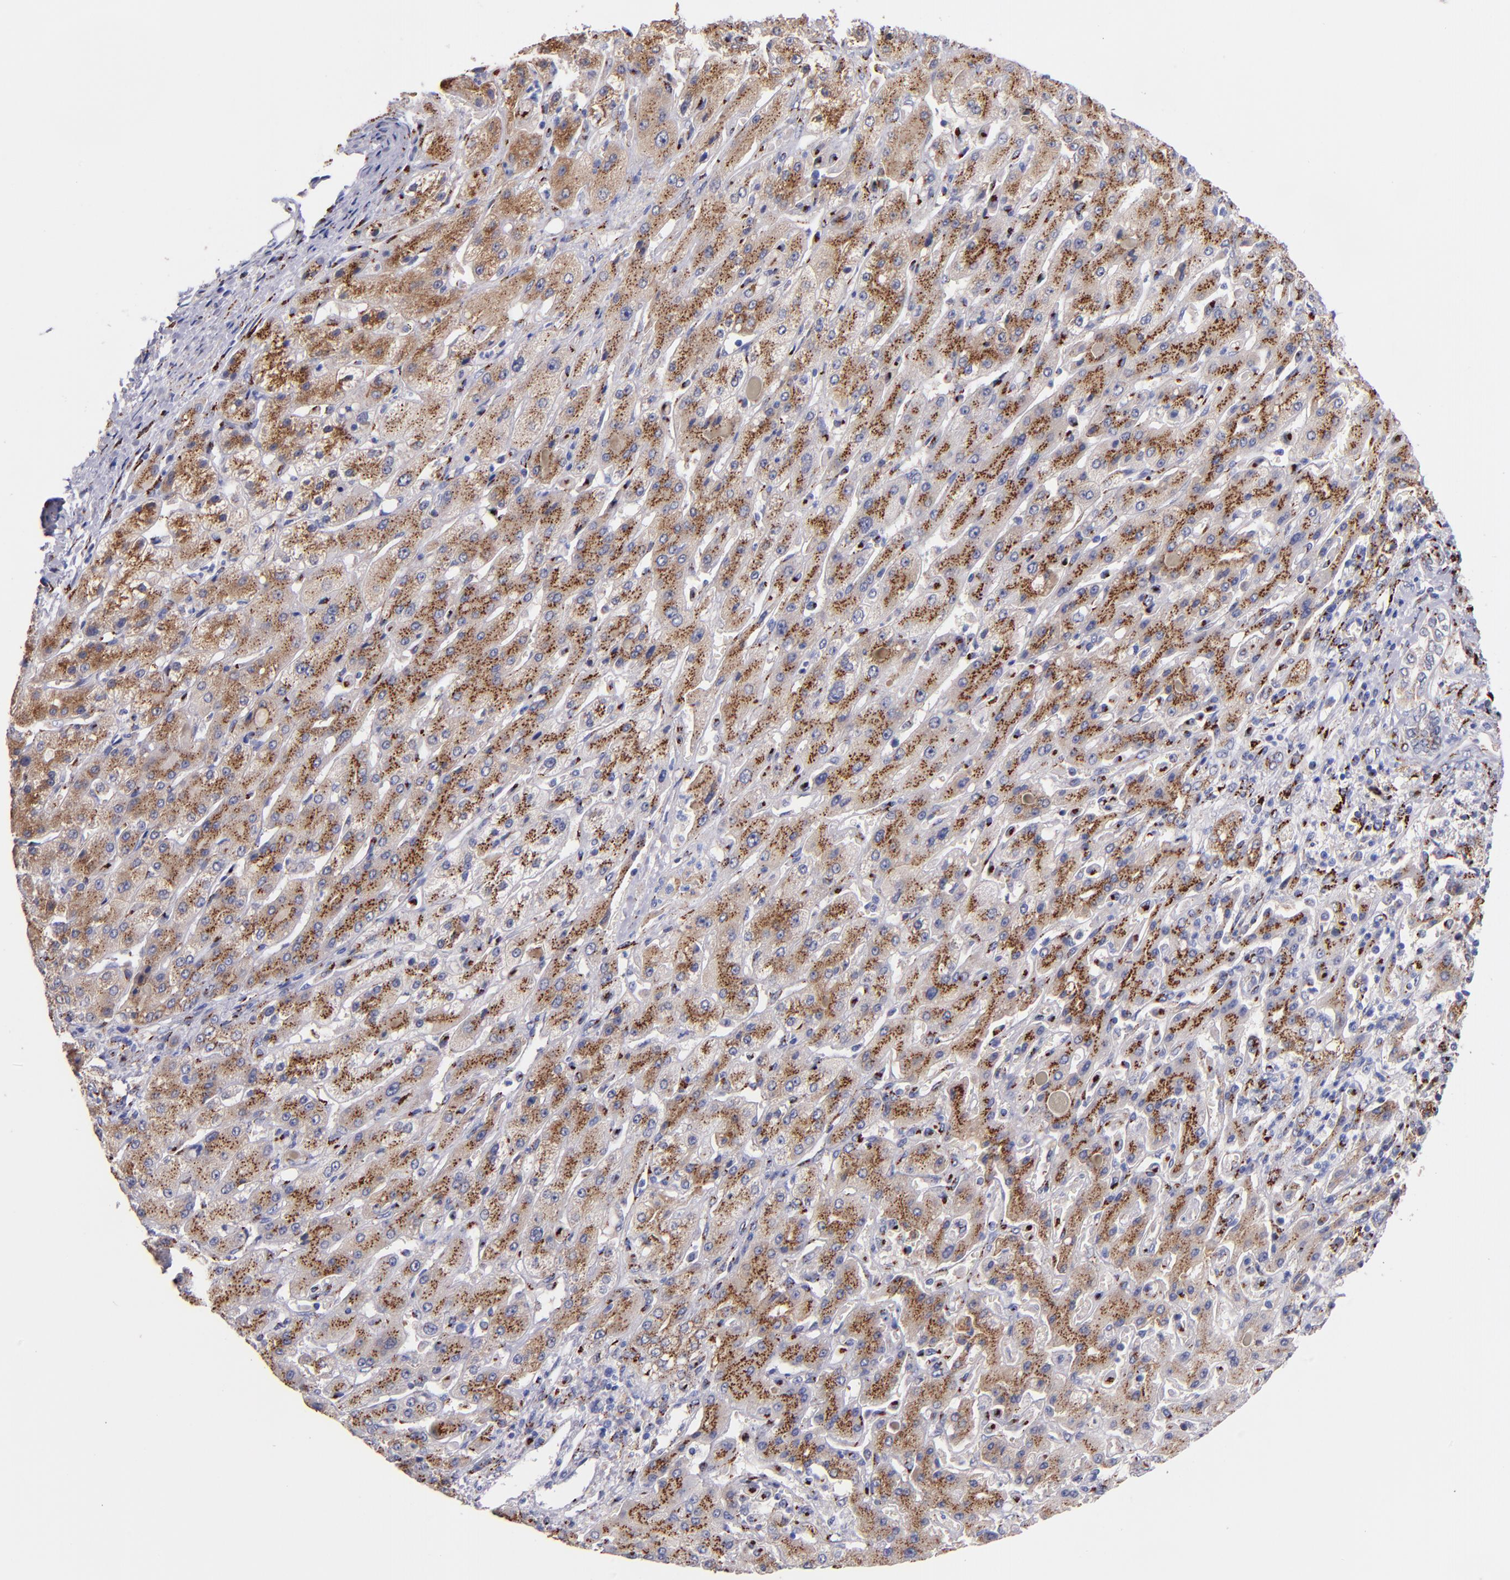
{"staining": {"intensity": "moderate", "quantity": ">75%", "location": "cytoplasmic/membranous"}, "tissue": "liver cancer", "cell_type": "Tumor cells", "image_type": "cancer", "snomed": [{"axis": "morphology", "description": "Cholangiocarcinoma"}, {"axis": "topography", "description": "Liver"}], "caption": "This is an image of immunohistochemistry staining of liver cancer (cholangiocarcinoma), which shows moderate staining in the cytoplasmic/membranous of tumor cells.", "gene": "GOLIM4", "patient": {"sex": "female", "age": 52}}